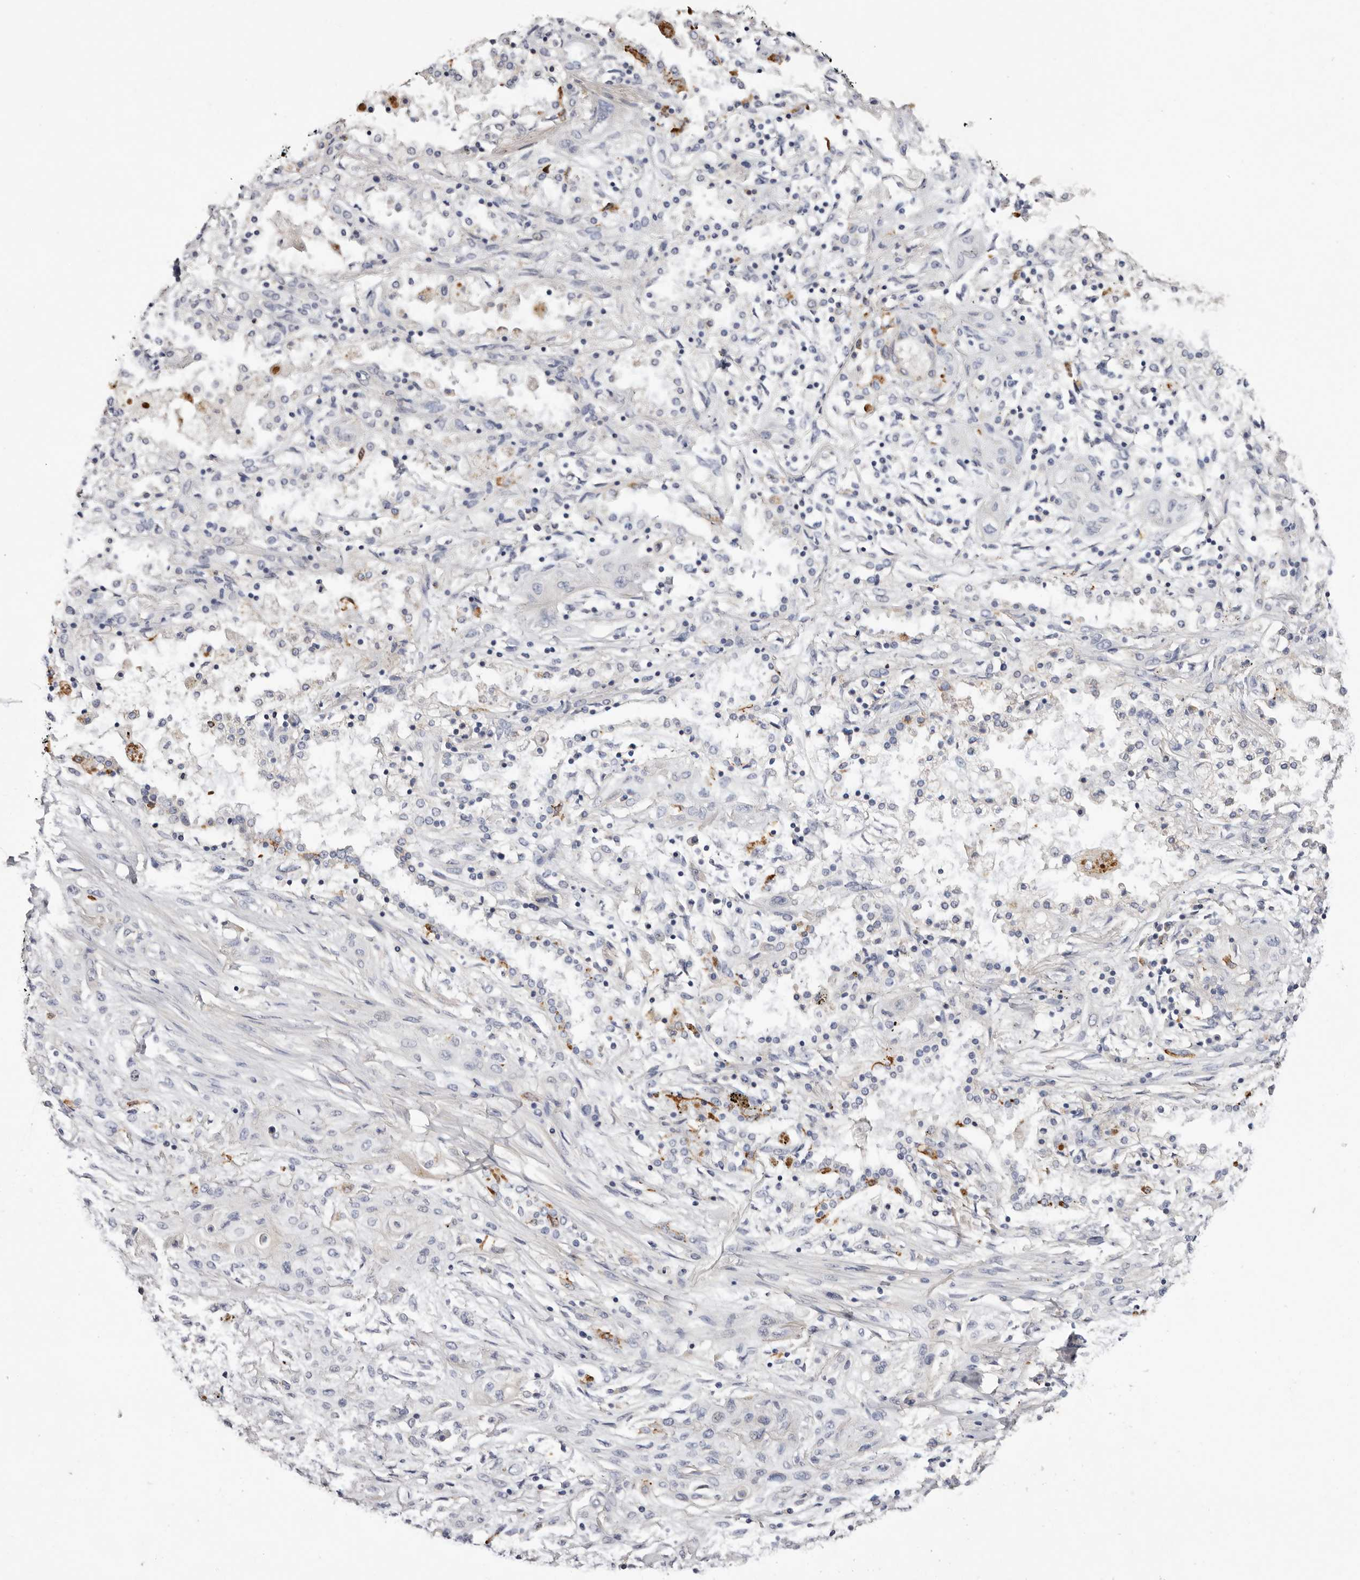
{"staining": {"intensity": "negative", "quantity": "none", "location": "none"}, "tissue": "lung cancer", "cell_type": "Tumor cells", "image_type": "cancer", "snomed": [{"axis": "morphology", "description": "Squamous cell carcinoma, NOS"}, {"axis": "topography", "description": "Lung"}], "caption": "Protein analysis of lung squamous cell carcinoma shows no significant positivity in tumor cells.", "gene": "S1PR5", "patient": {"sex": "female", "age": 47}}